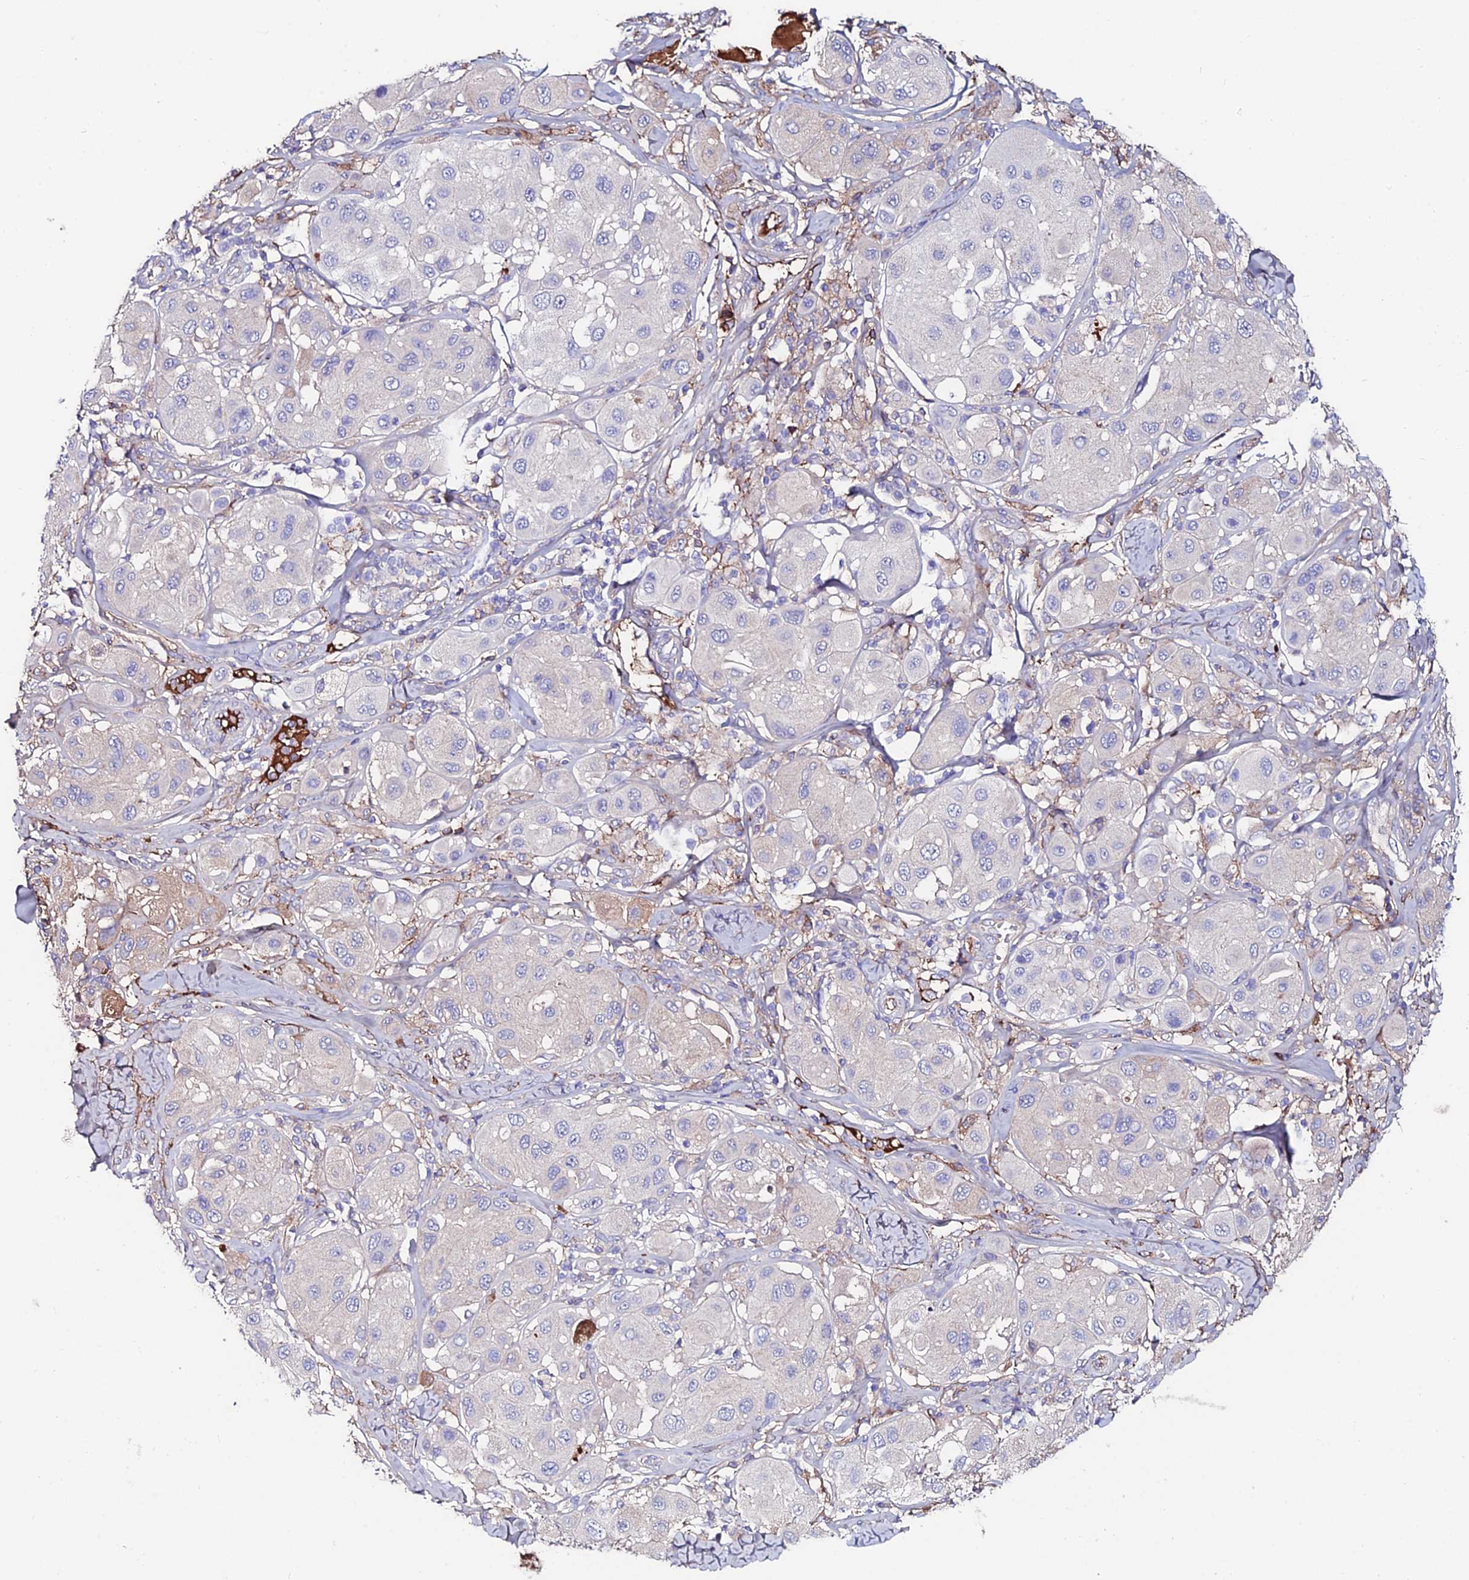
{"staining": {"intensity": "negative", "quantity": "none", "location": "none"}, "tissue": "melanoma", "cell_type": "Tumor cells", "image_type": "cancer", "snomed": [{"axis": "morphology", "description": "Malignant melanoma, Metastatic site"}, {"axis": "topography", "description": "Skin"}], "caption": "A high-resolution image shows IHC staining of melanoma, which shows no significant positivity in tumor cells.", "gene": "SLC25A16", "patient": {"sex": "male", "age": 41}}